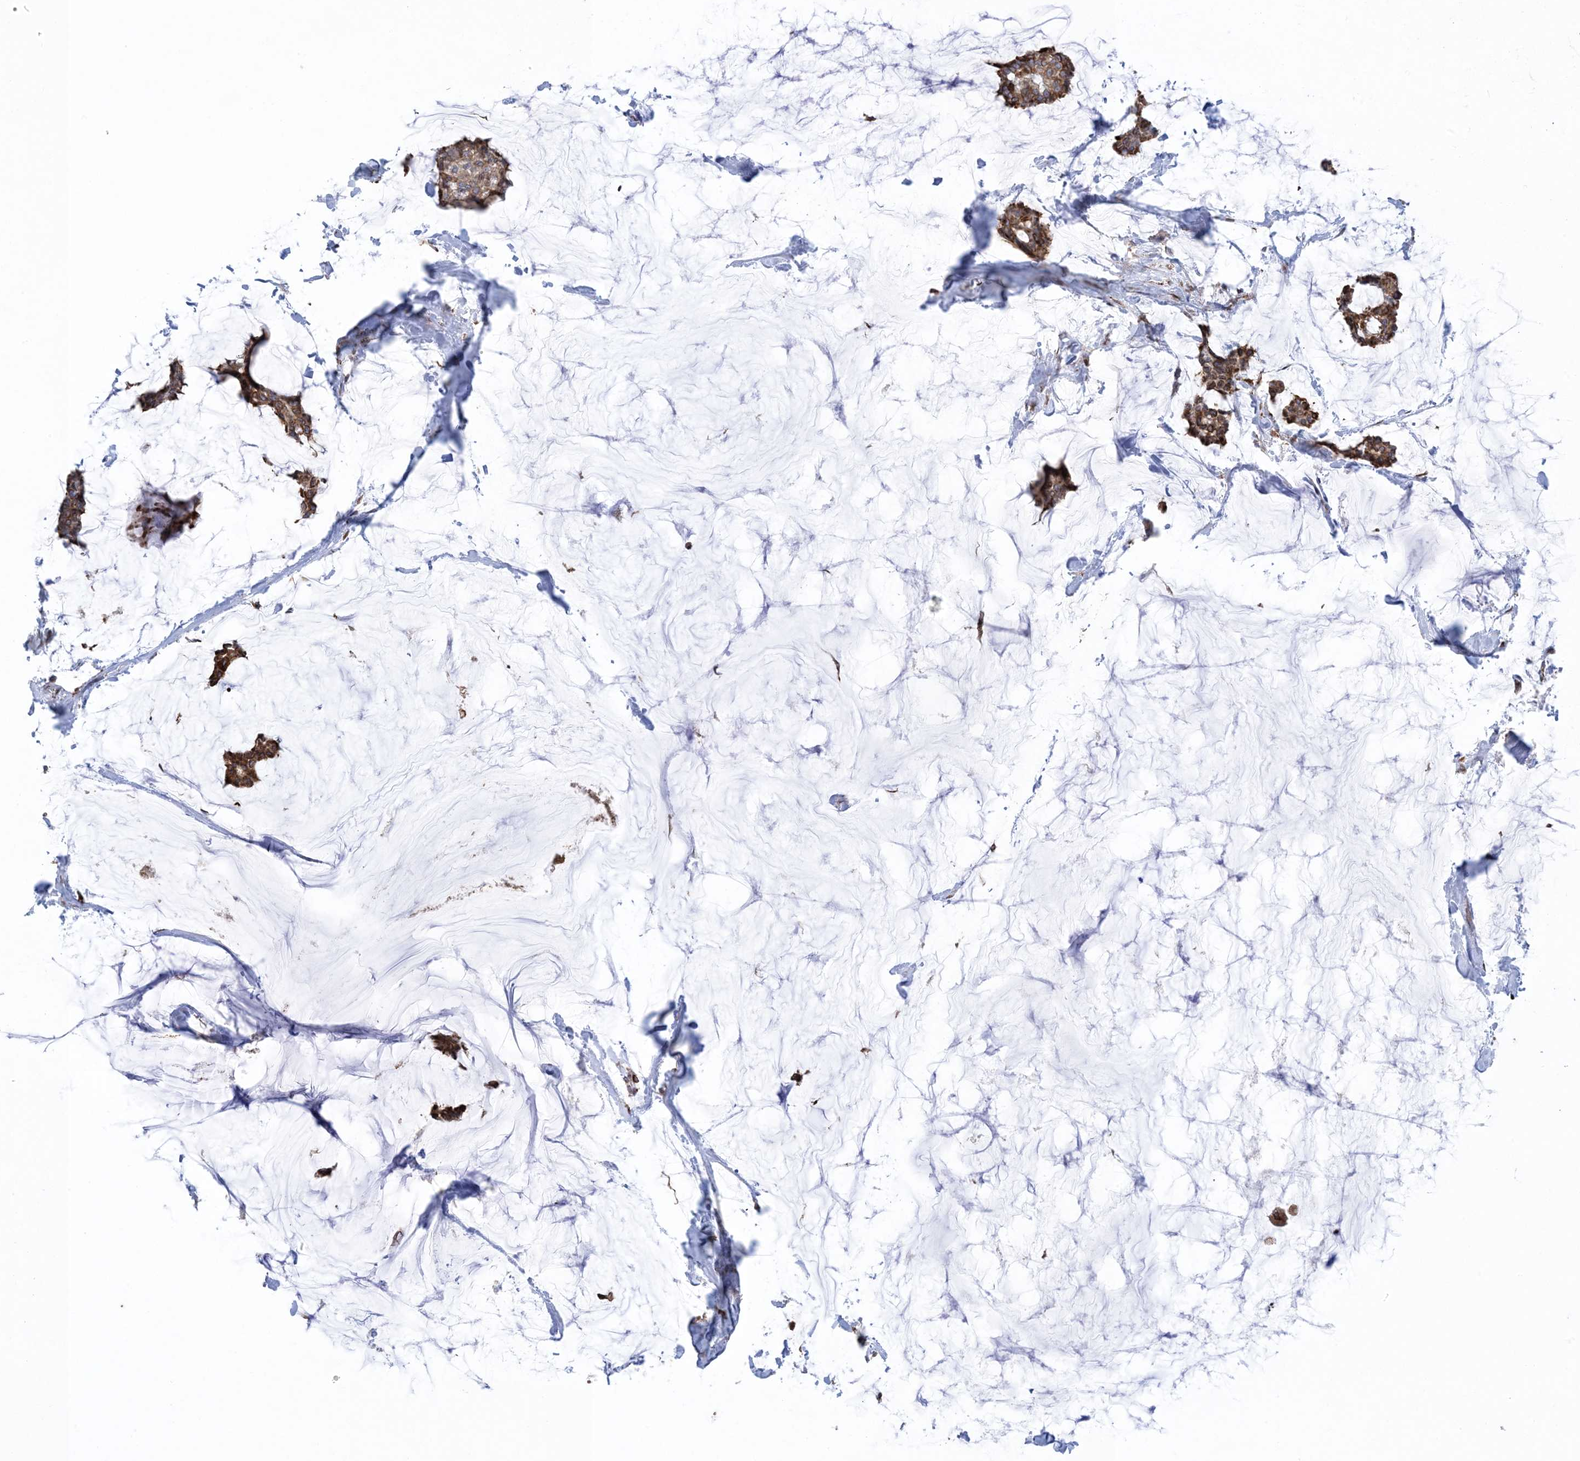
{"staining": {"intensity": "moderate", "quantity": ">75%", "location": "cytoplasmic/membranous"}, "tissue": "breast cancer", "cell_type": "Tumor cells", "image_type": "cancer", "snomed": [{"axis": "morphology", "description": "Duct carcinoma"}, {"axis": "topography", "description": "Breast"}], "caption": "A histopathology image of human breast infiltrating ductal carcinoma stained for a protein displays moderate cytoplasmic/membranous brown staining in tumor cells.", "gene": "SHANK1", "patient": {"sex": "female", "age": 93}}